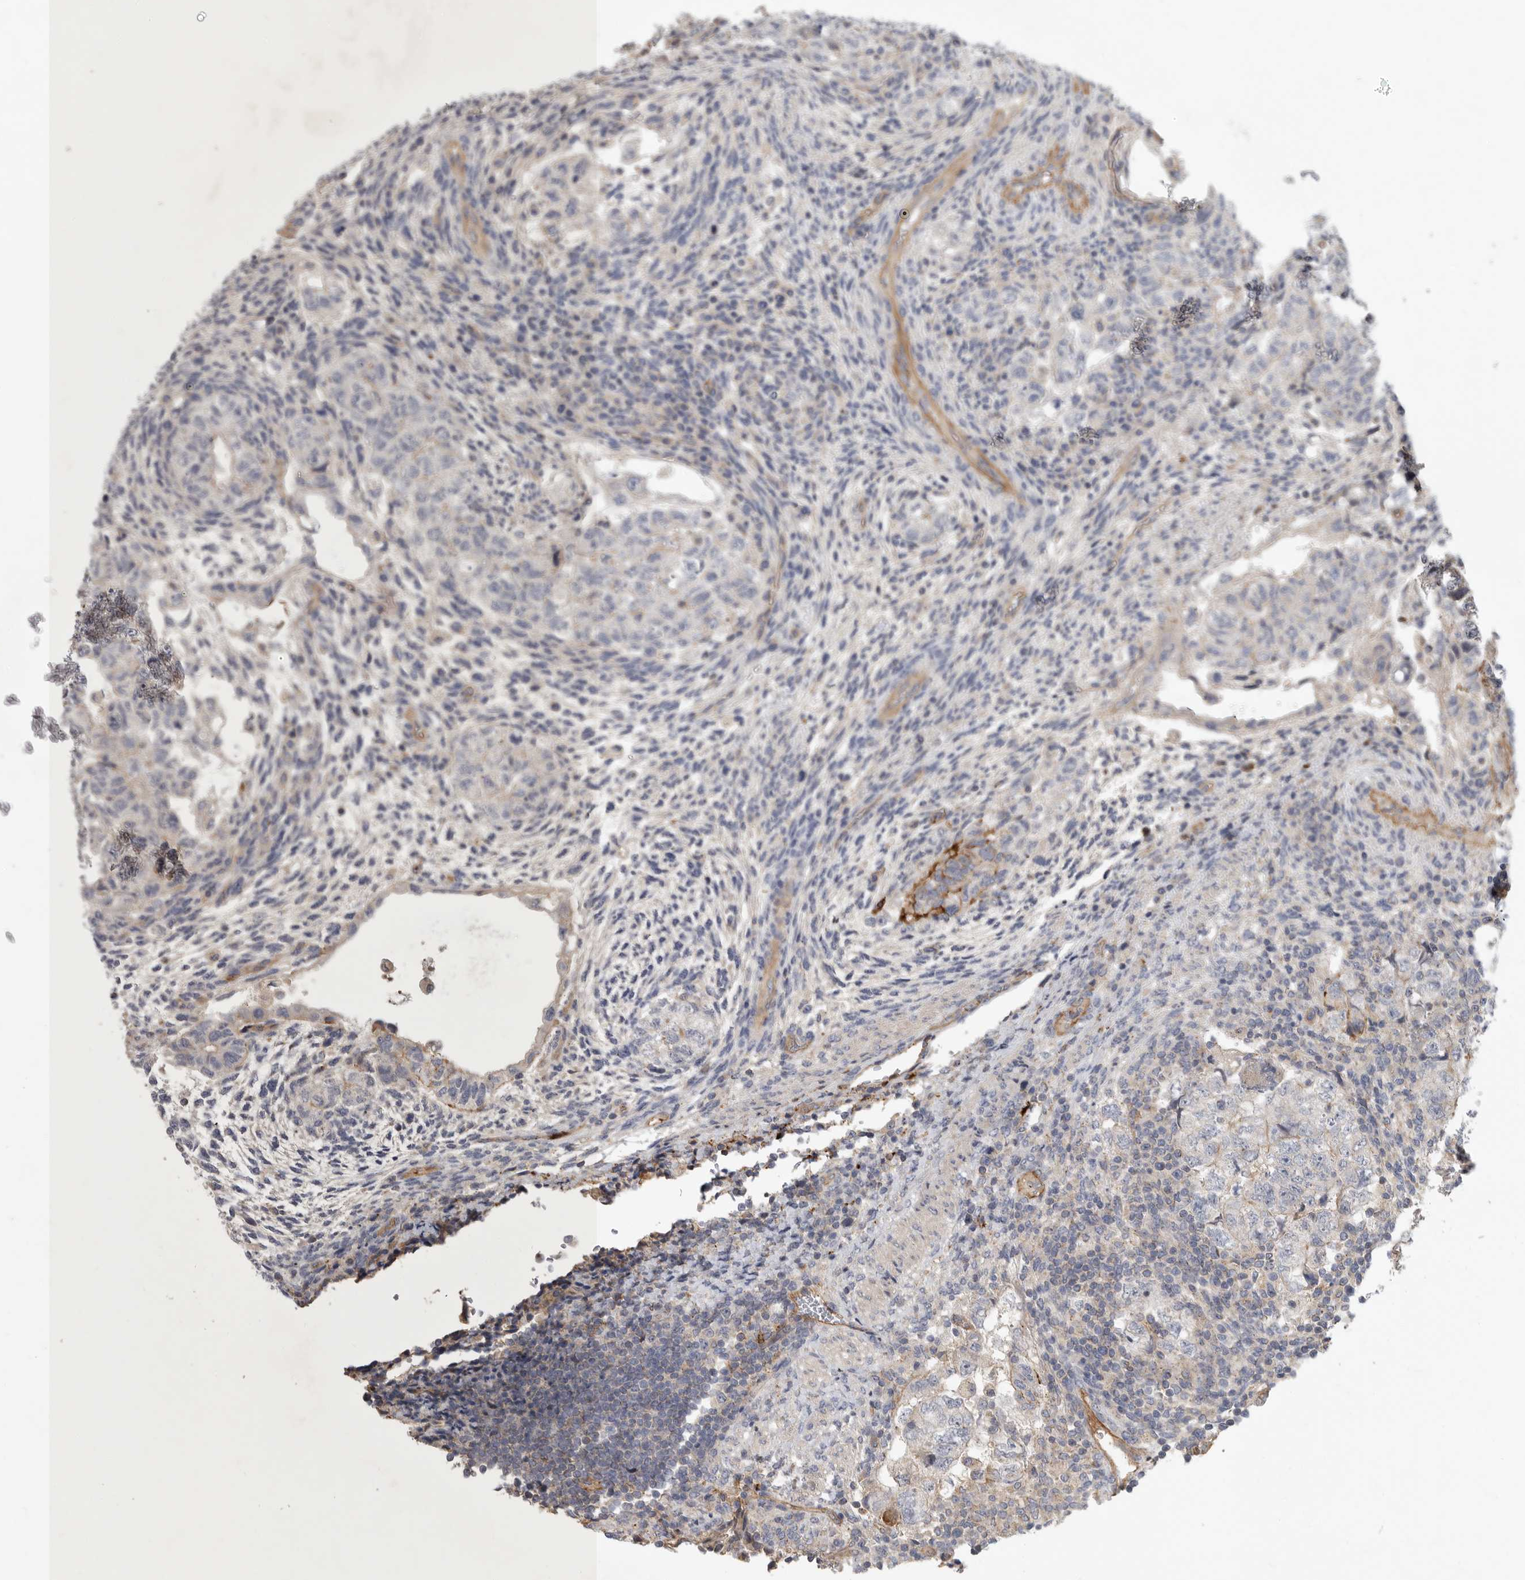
{"staining": {"intensity": "negative", "quantity": "none", "location": "none"}, "tissue": "testis cancer", "cell_type": "Tumor cells", "image_type": "cancer", "snomed": [{"axis": "morphology", "description": "Normal tissue, NOS"}, {"axis": "morphology", "description": "Carcinoma, Embryonal, NOS"}, {"axis": "topography", "description": "Testis"}], "caption": "Protein analysis of testis cancer (embryonal carcinoma) displays no significant staining in tumor cells.", "gene": "MLPH", "patient": {"sex": "male", "age": 36}}